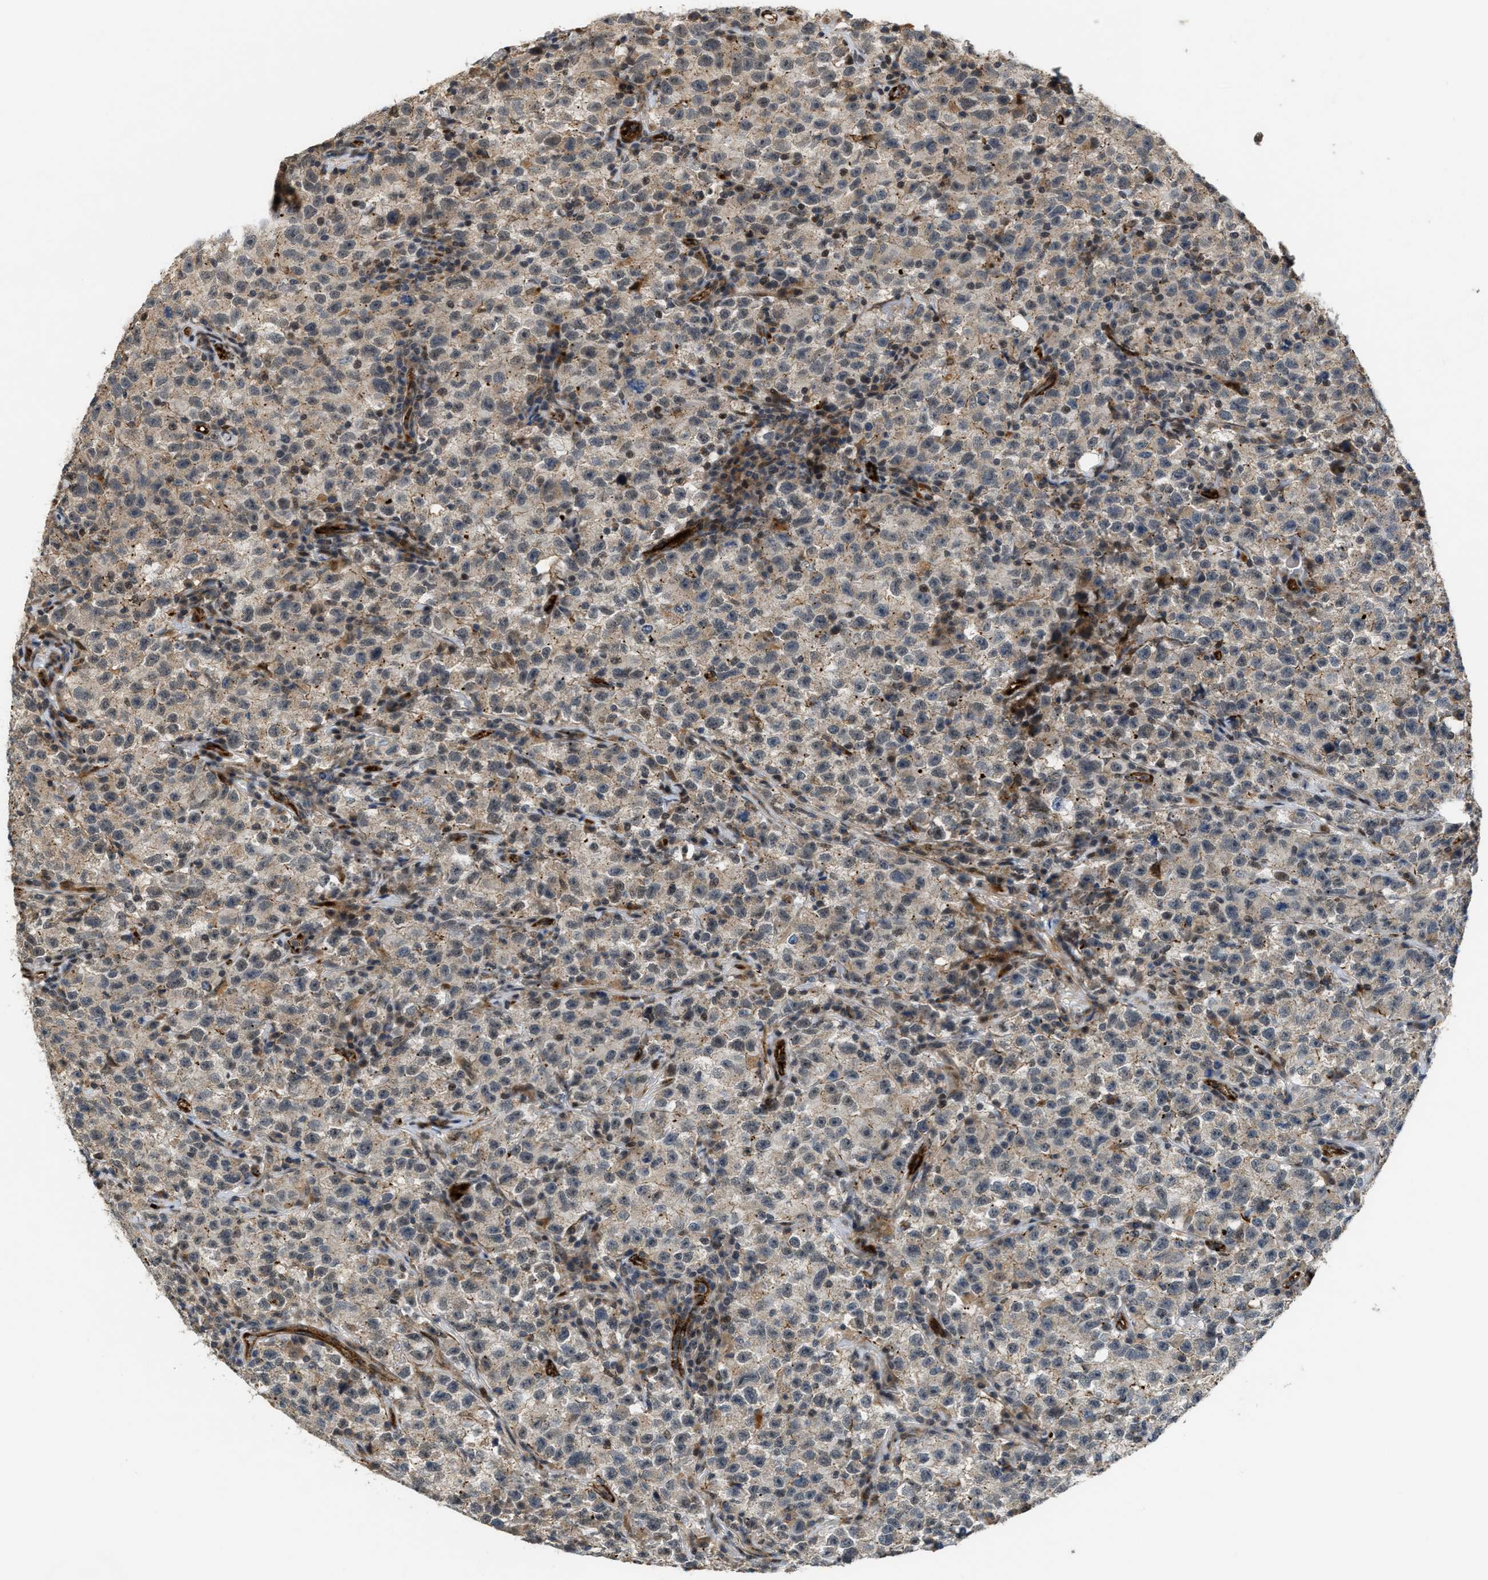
{"staining": {"intensity": "weak", "quantity": "<25%", "location": "cytoplasmic/membranous"}, "tissue": "testis cancer", "cell_type": "Tumor cells", "image_type": "cancer", "snomed": [{"axis": "morphology", "description": "Seminoma, NOS"}, {"axis": "topography", "description": "Testis"}], "caption": "Immunohistochemical staining of testis cancer (seminoma) exhibits no significant expression in tumor cells. (DAB immunohistochemistry visualized using brightfield microscopy, high magnification).", "gene": "DPF2", "patient": {"sex": "male", "age": 22}}